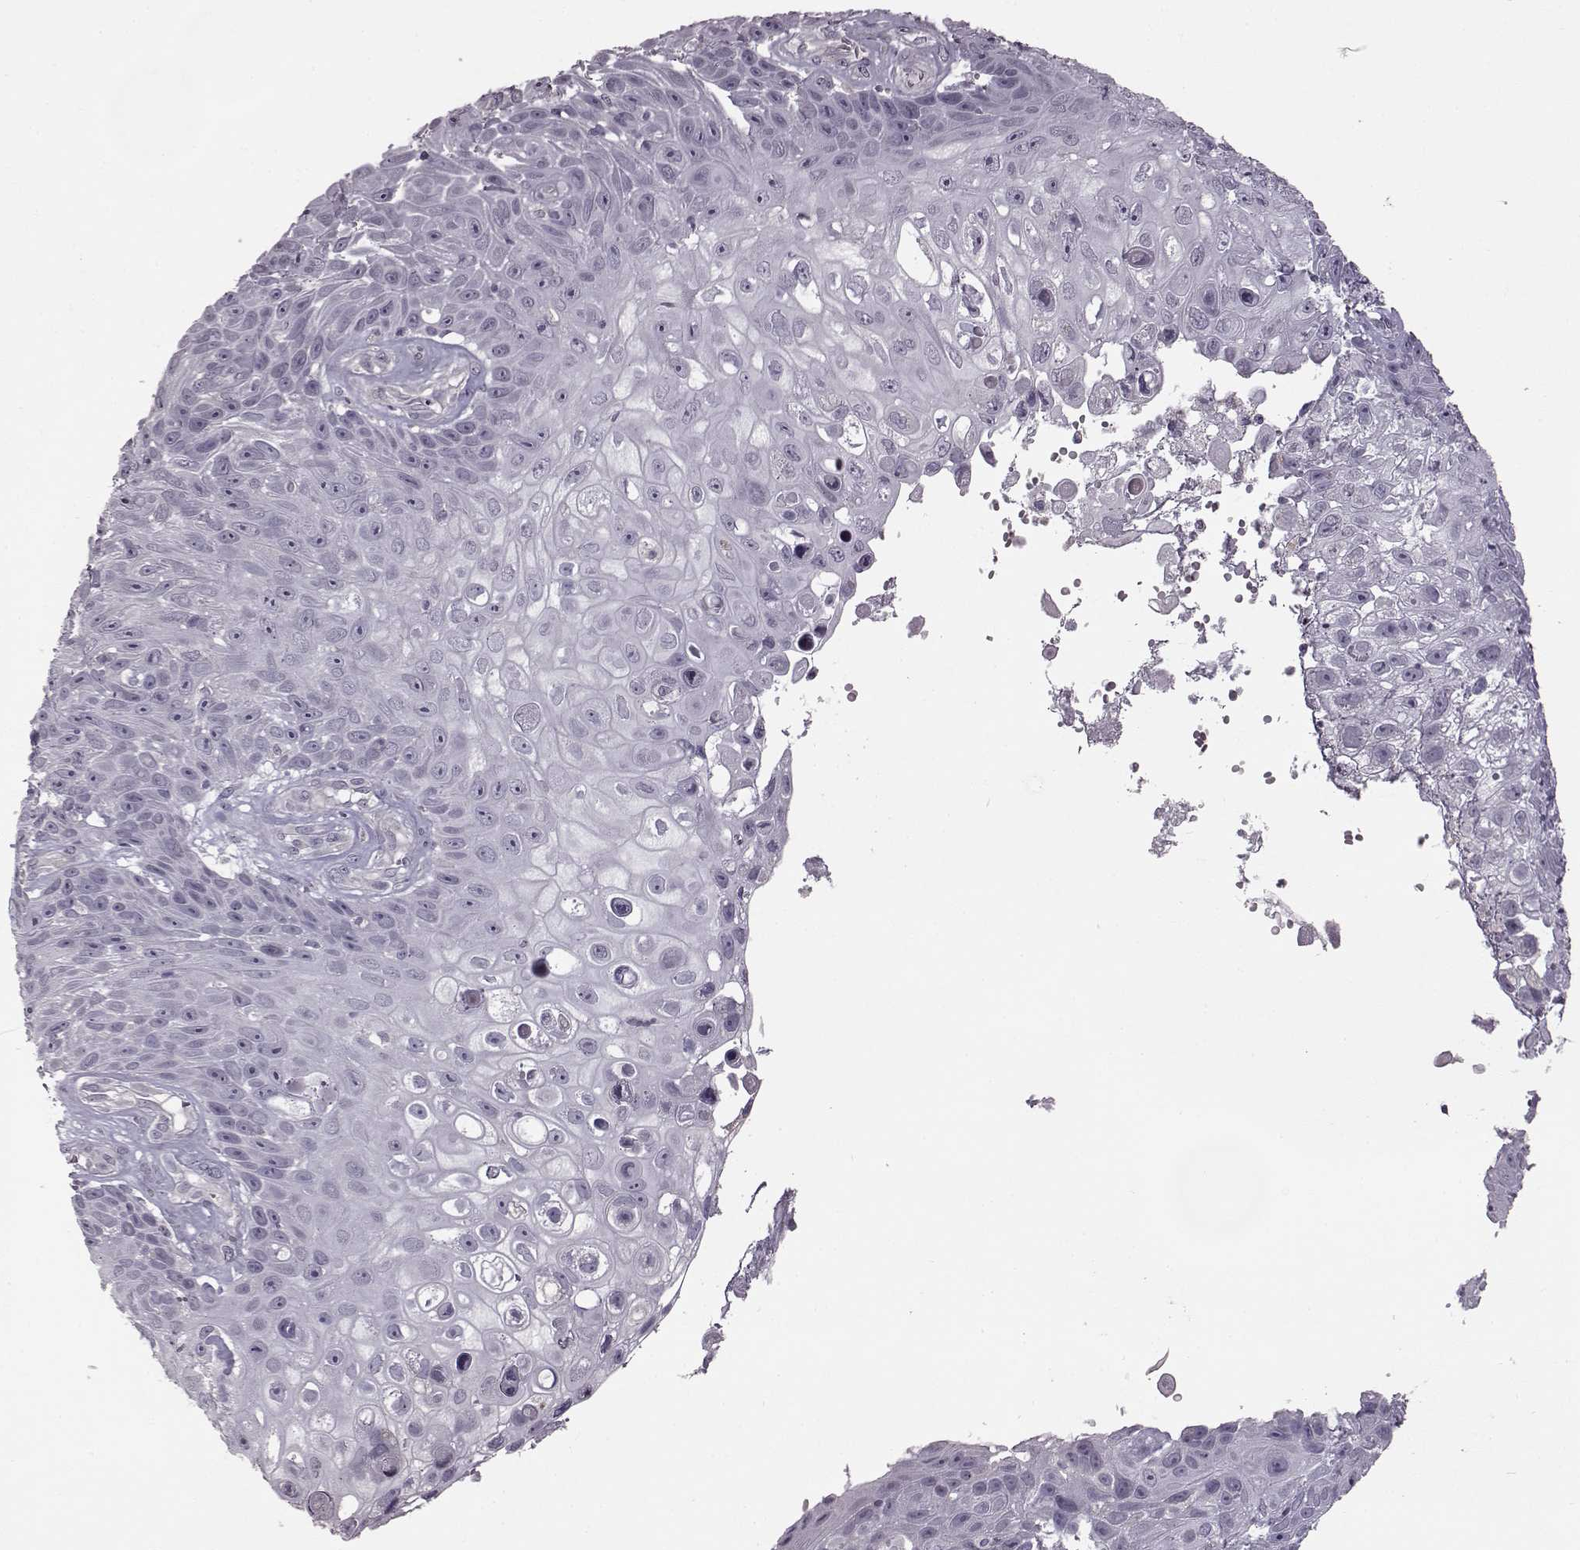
{"staining": {"intensity": "negative", "quantity": "none", "location": "none"}, "tissue": "skin cancer", "cell_type": "Tumor cells", "image_type": "cancer", "snomed": [{"axis": "morphology", "description": "Squamous cell carcinoma, NOS"}, {"axis": "topography", "description": "Skin"}], "caption": "Immunohistochemical staining of skin cancer (squamous cell carcinoma) exhibits no significant expression in tumor cells.", "gene": "GAL", "patient": {"sex": "male", "age": 82}}